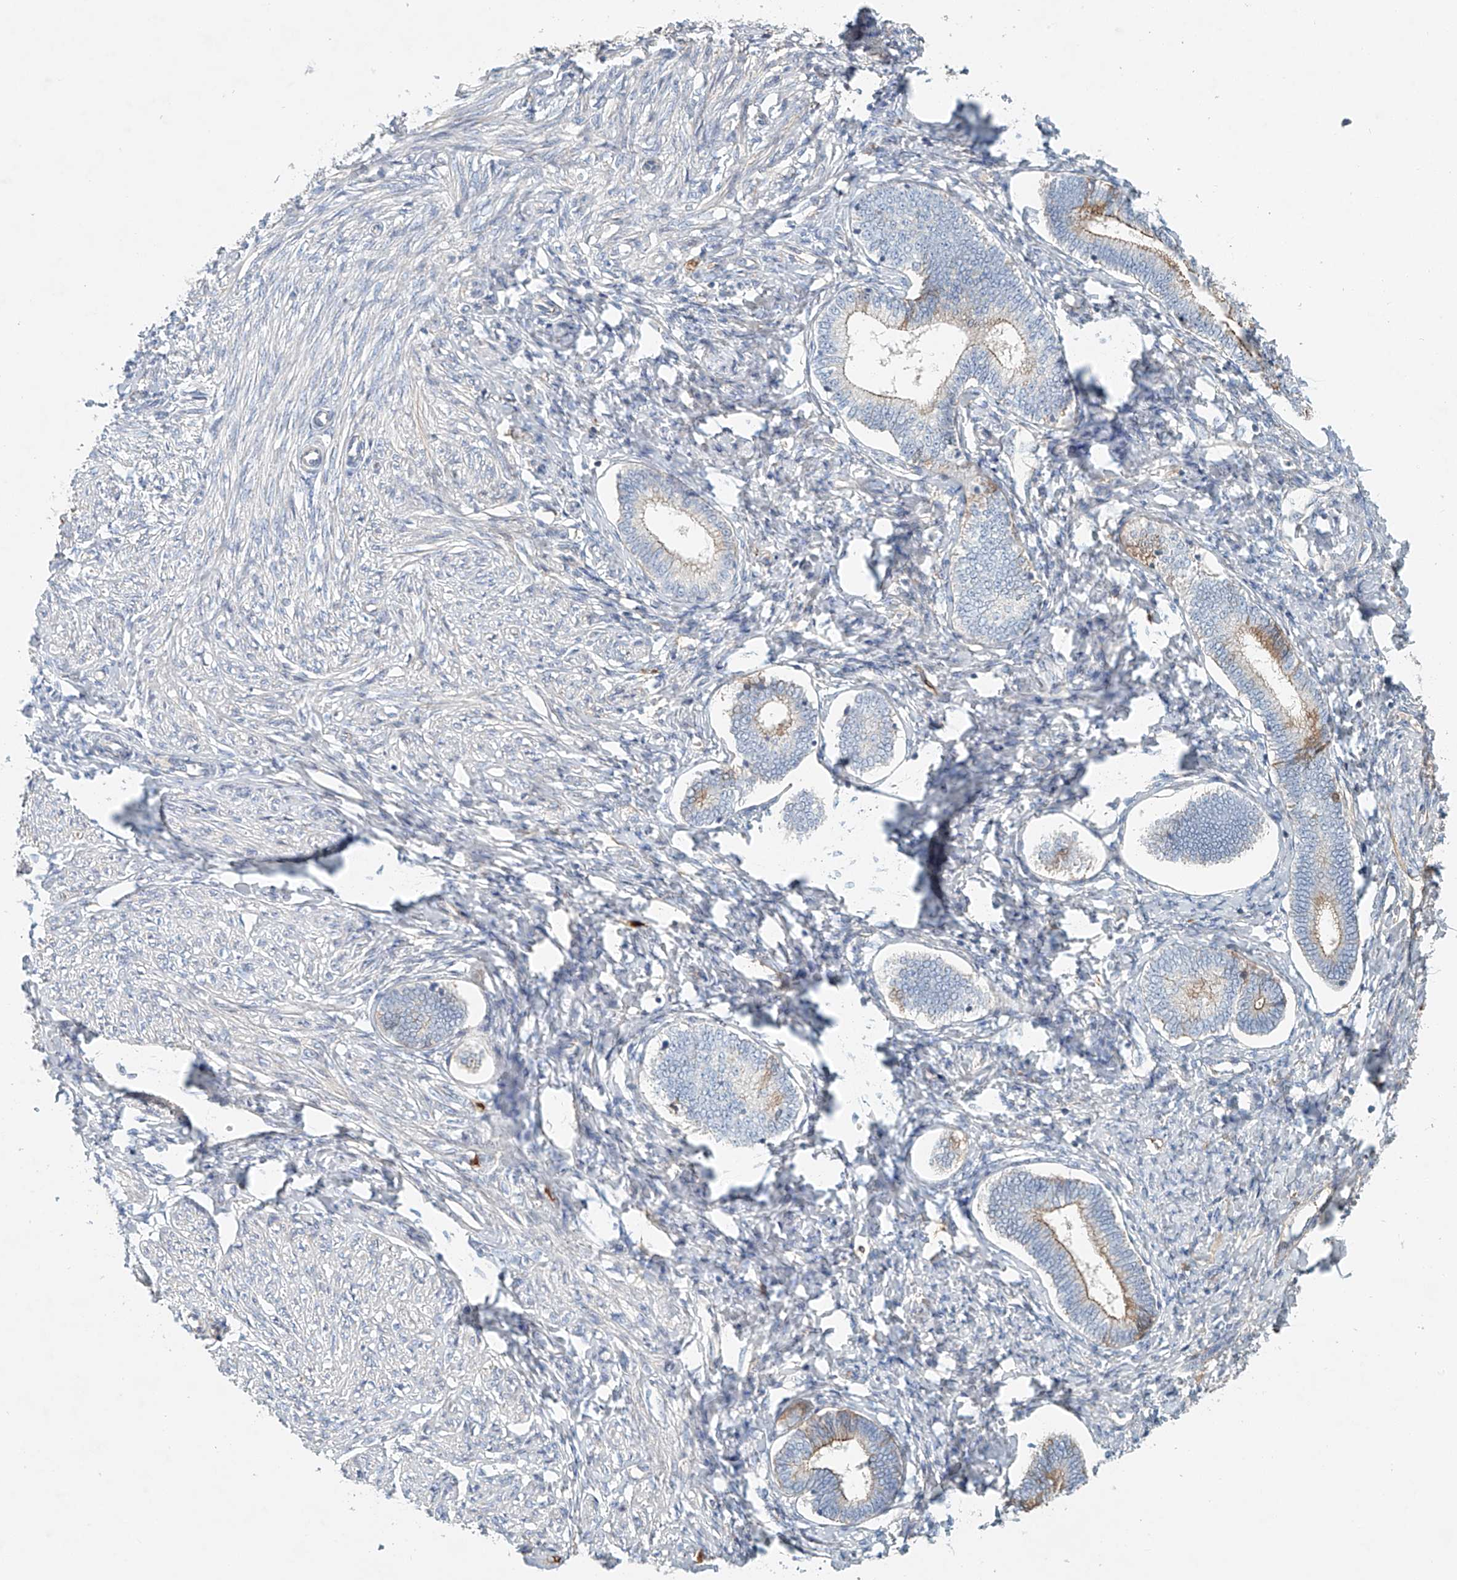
{"staining": {"intensity": "weak", "quantity": "<25%", "location": "cytoplasmic/membranous"}, "tissue": "endometrium", "cell_type": "Cells in endometrial stroma", "image_type": "normal", "snomed": [{"axis": "morphology", "description": "Normal tissue, NOS"}, {"axis": "topography", "description": "Endometrium"}], "caption": "Human endometrium stained for a protein using immunohistochemistry (IHC) exhibits no staining in cells in endometrial stroma.", "gene": "FRYL", "patient": {"sex": "female", "age": 72}}